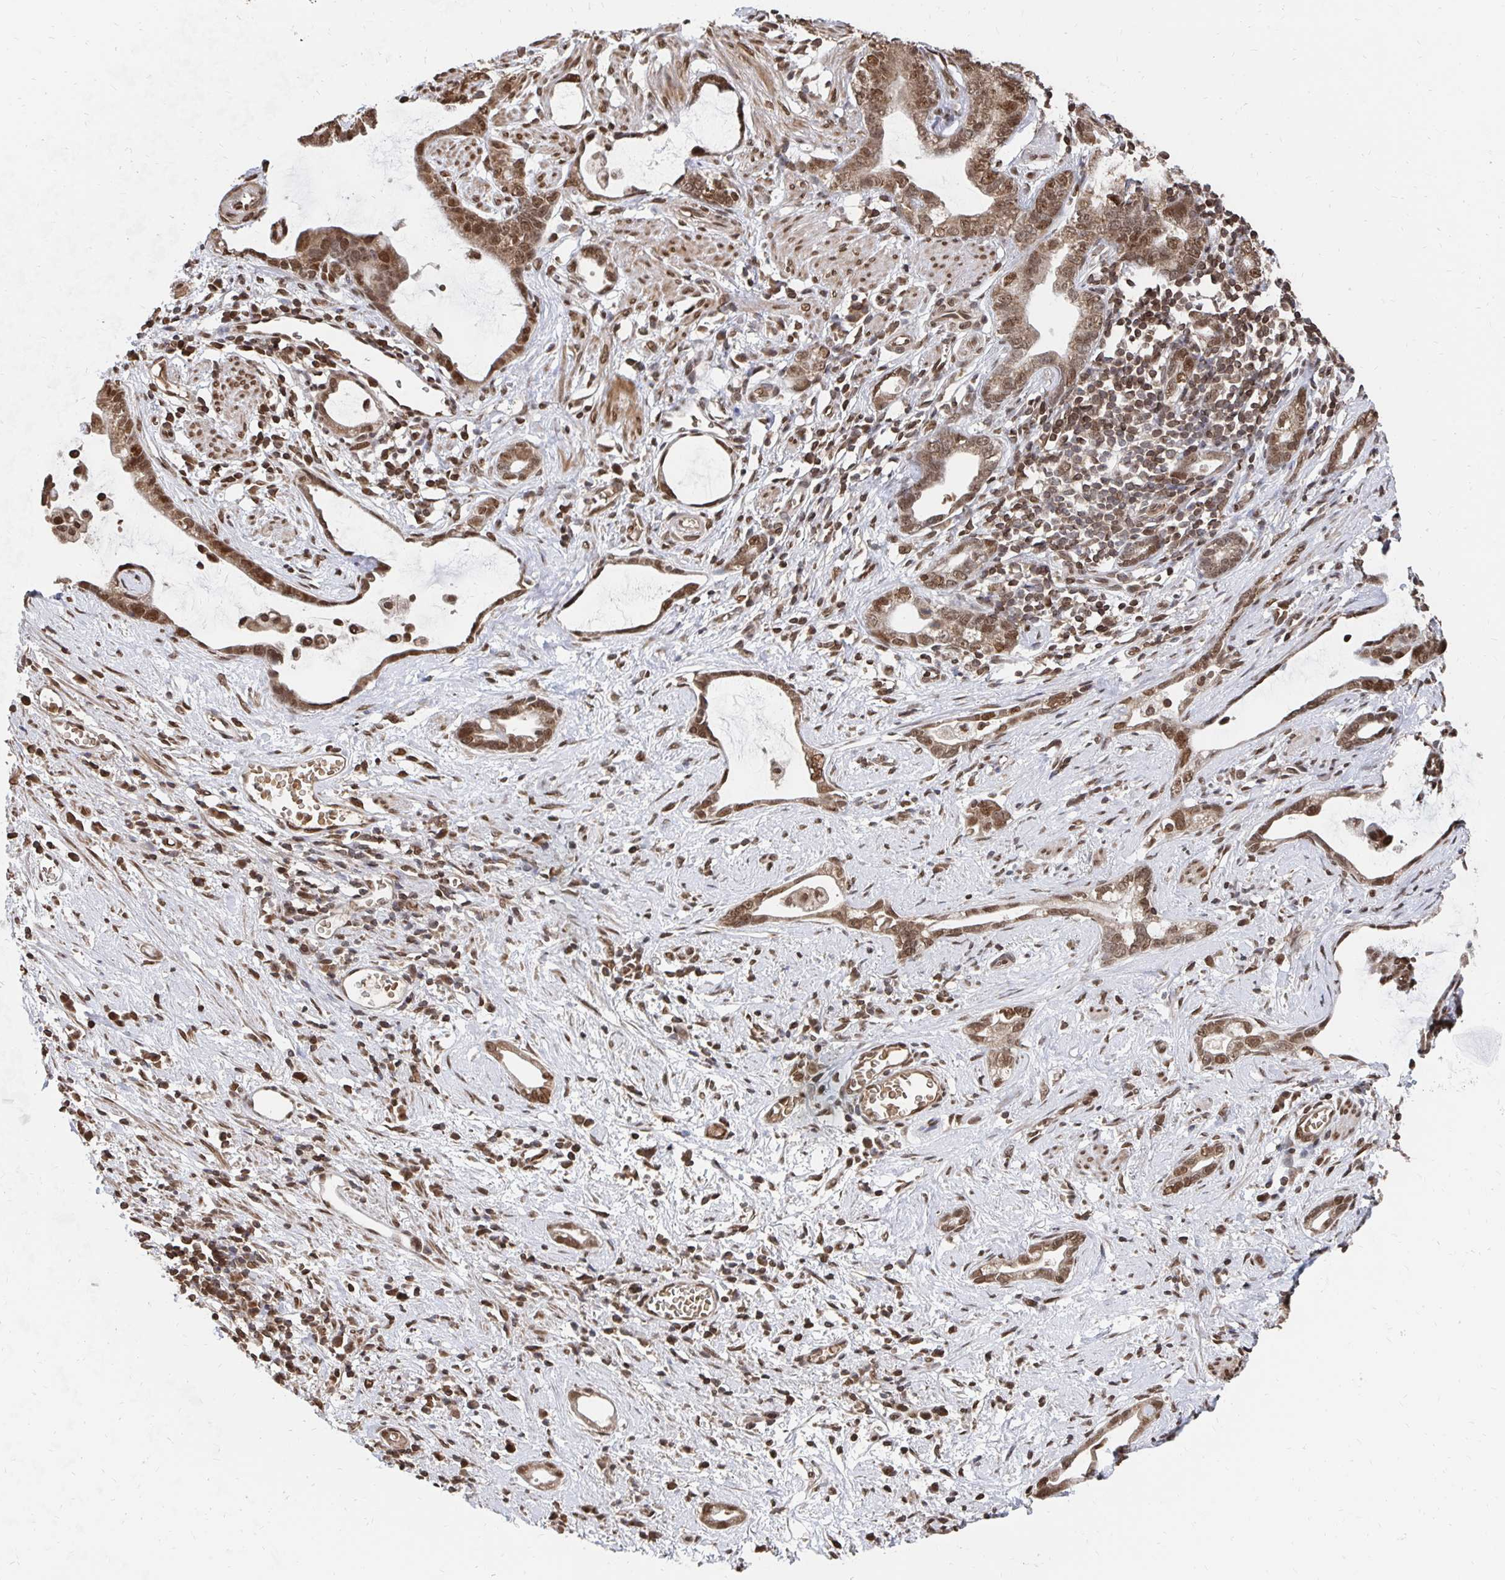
{"staining": {"intensity": "moderate", "quantity": ">75%", "location": "cytoplasmic/membranous,nuclear"}, "tissue": "stomach cancer", "cell_type": "Tumor cells", "image_type": "cancer", "snomed": [{"axis": "morphology", "description": "Adenocarcinoma, NOS"}, {"axis": "topography", "description": "Stomach"}], "caption": "Stomach adenocarcinoma tissue reveals moderate cytoplasmic/membranous and nuclear positivity in about >75% of tumor cells, visualized by immunohistochemistry.", "gene": "GTF3C6", "patient": {"sex": "male", "age": 55}}